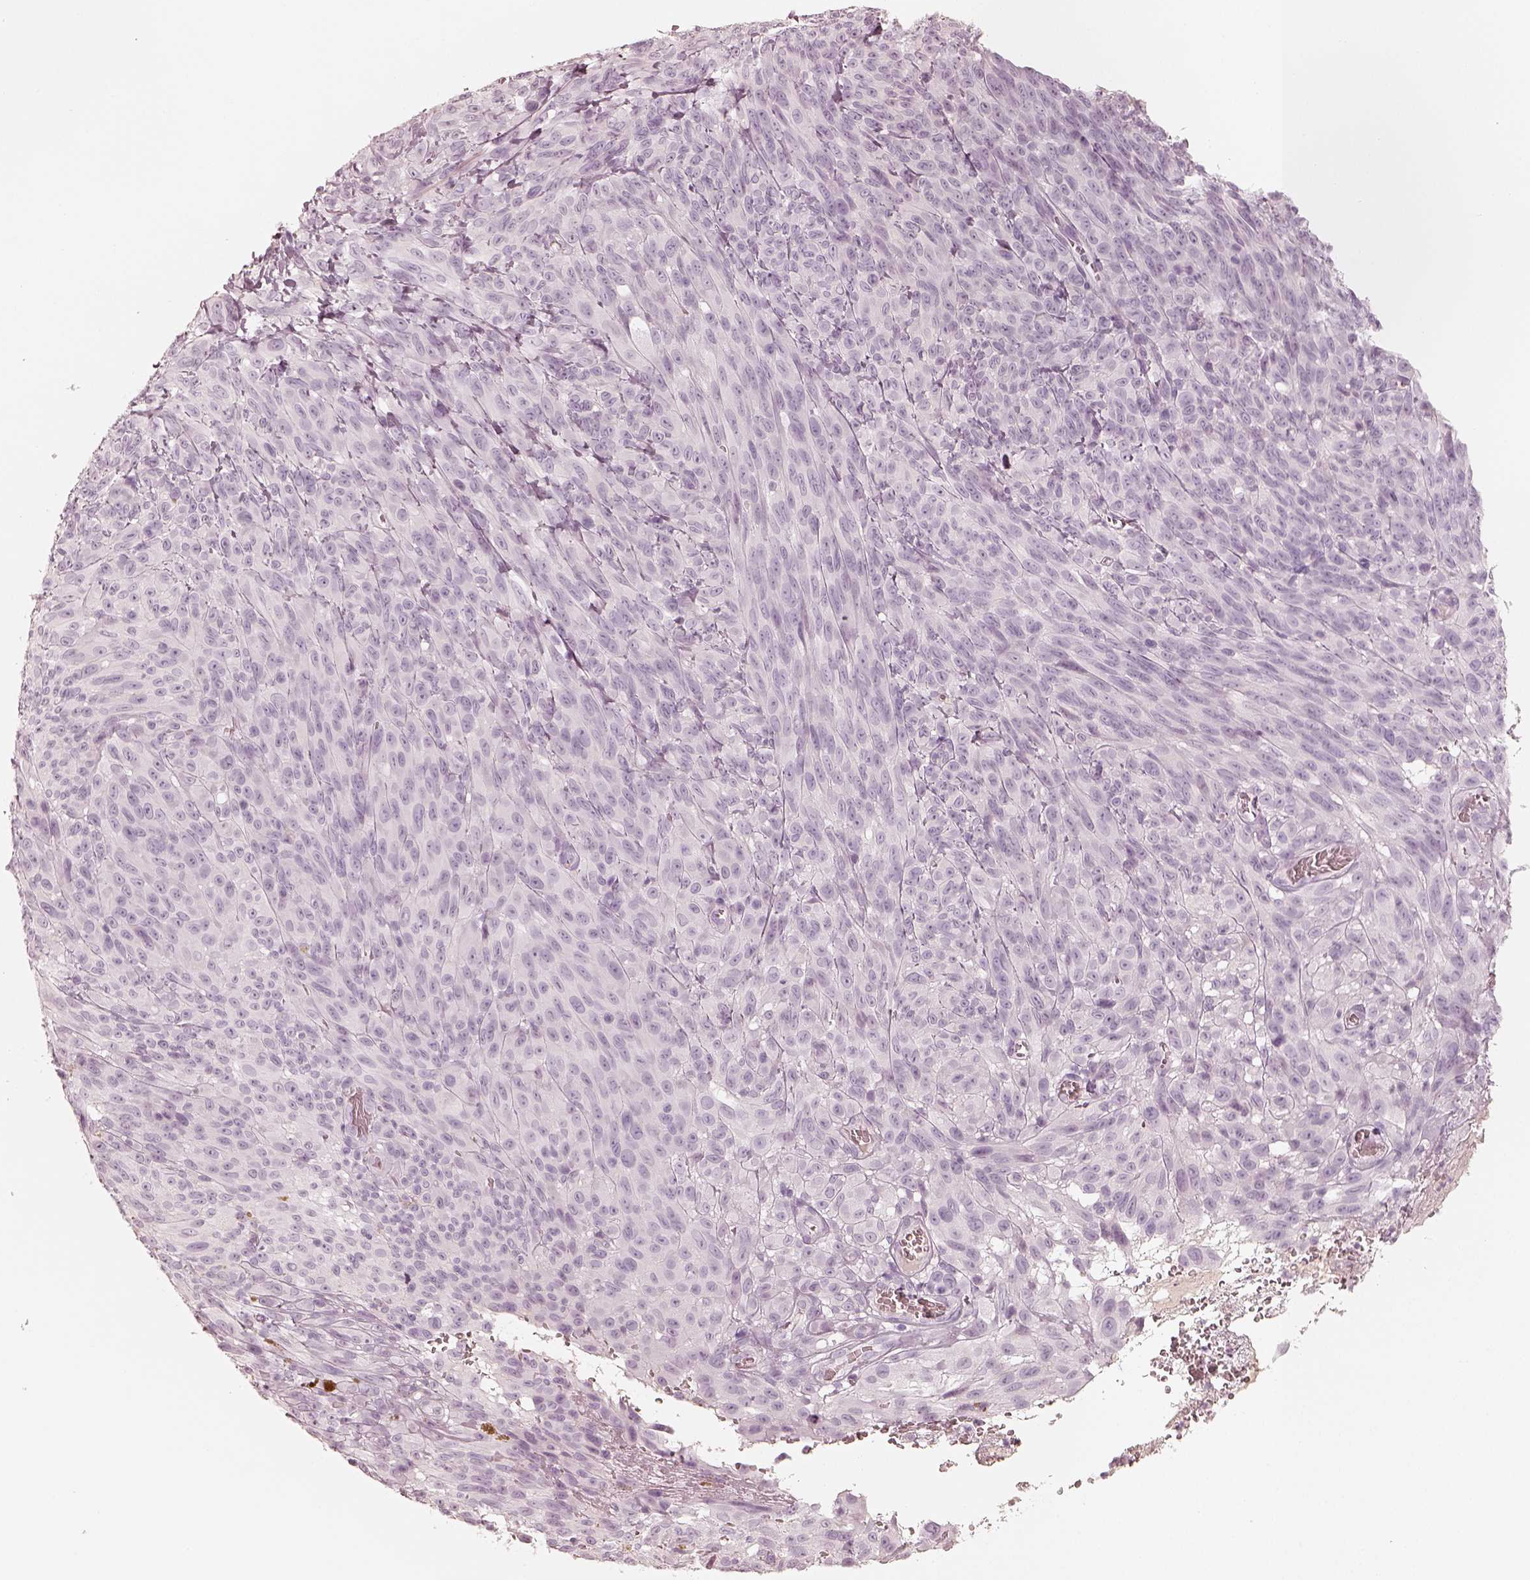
{"staining": {"intensity": "negative", "quantity": "none", "location": "none"}, "tissue": "melanoma", "cell_type": "Tumor cells", "image_type": "cancer", "snomed": [{"axis": "morphology", "description": "Malignant melanoma, NOS"}, {"axis": "topography", "description": "Skin"}], "caption": "The photomicrograph displays no staining of tumor cells in malignant melanoma.", "gene": "KRT82", "patient": {"sex": "male", "age": 83}}